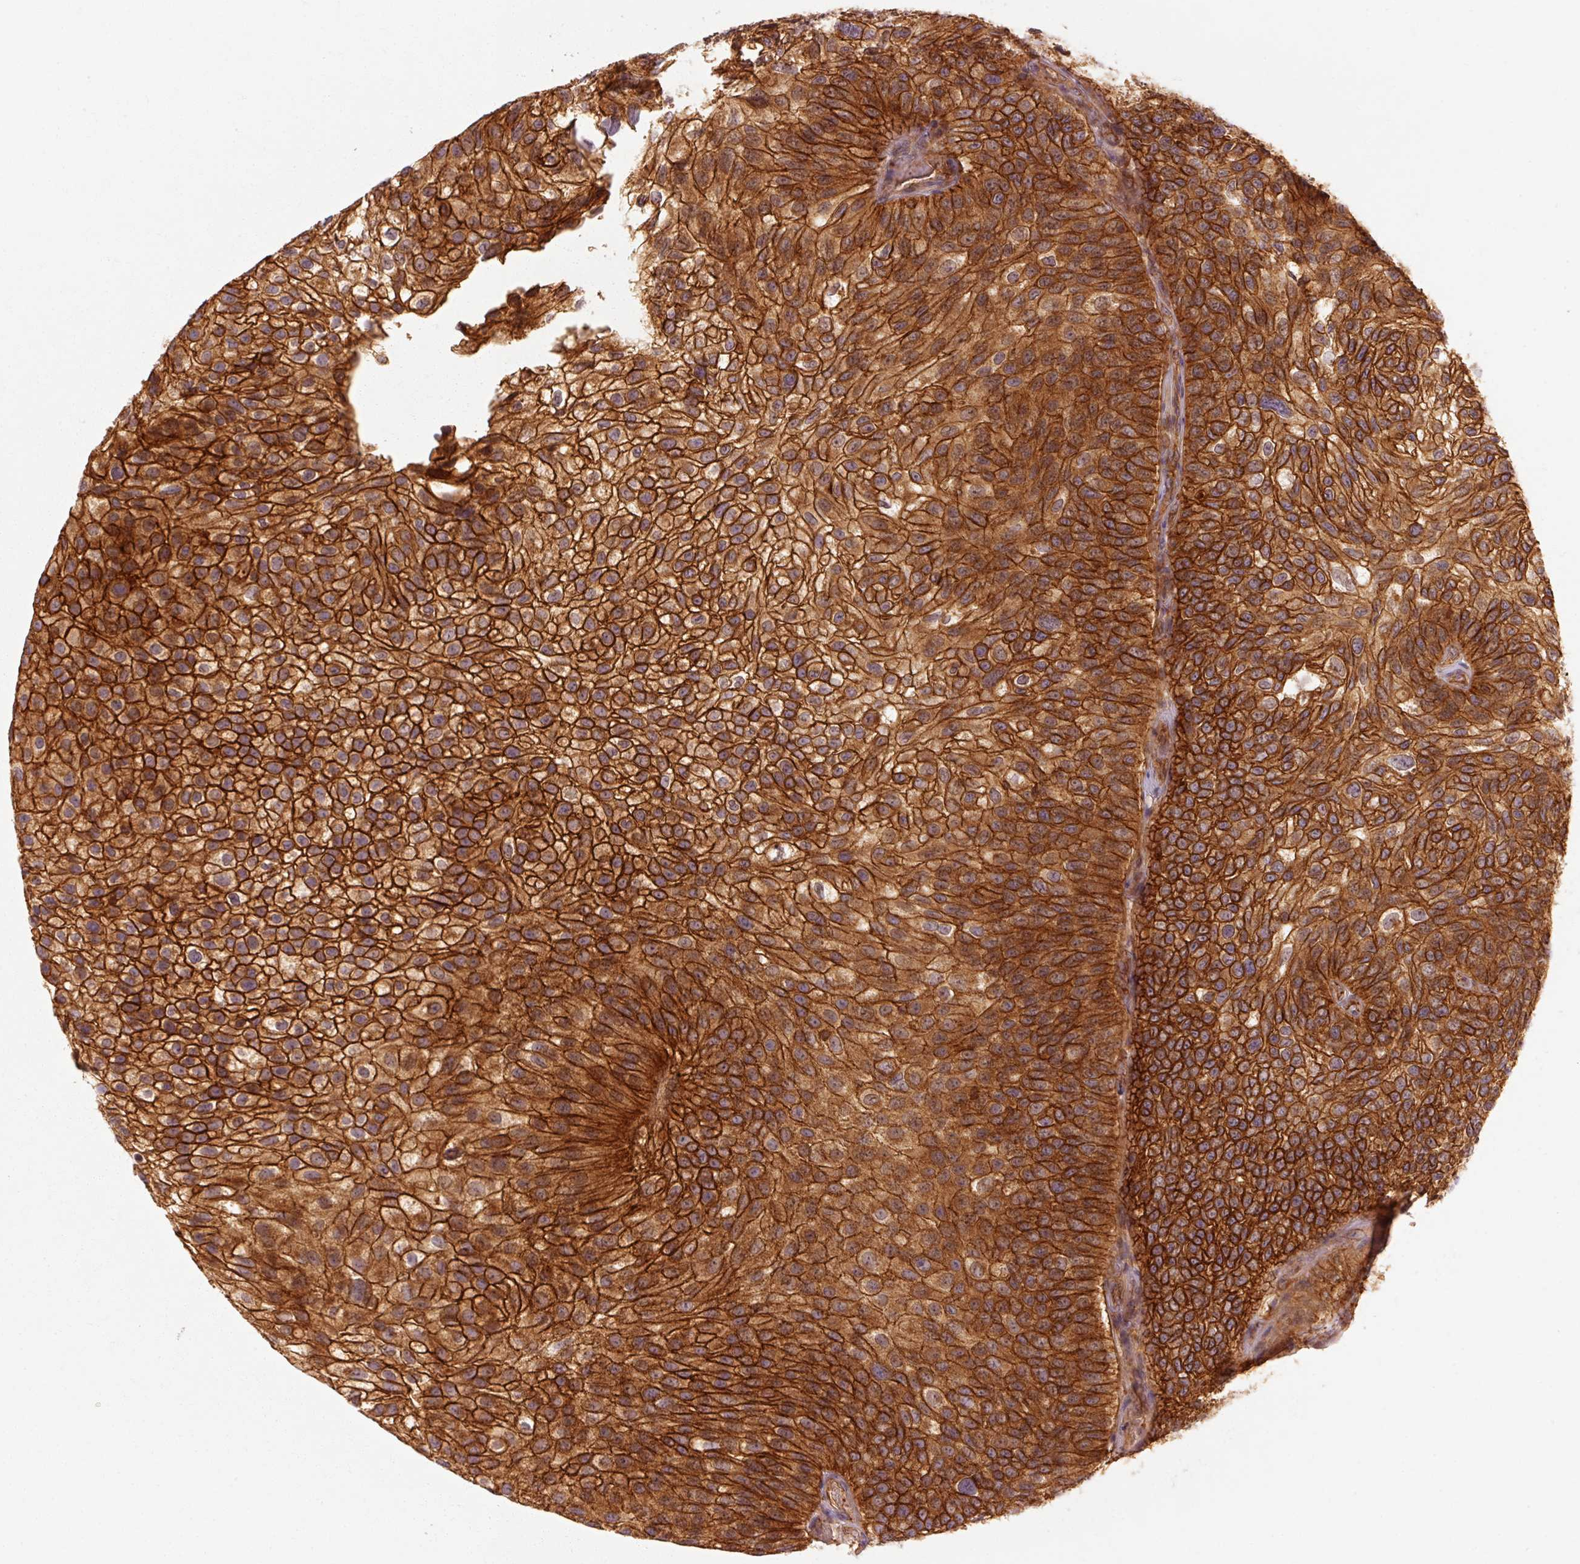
{"staining": {"intensity": "strong", "quantity": ">75%", "location": "cytoplasmic/membranous"}, "tissue": "urothelial cancer", "cell_type": "Tumor cells", "image_type": "cancer", "snomed": [{"axis": "morphology", "description": "Urothelial carcinoma, NOS"}, {"axis": "topography", "description": "Urinary bladder"}], "caption": "Transitional cell carcinoma stained for a protein exhibits strong cytoplasmic/membranous positivity in tumor cells. (Brightfield microscopy of DAB IHC at high magnification).", "gene": "CTNNA1", "patient": {"sex": "male", "age": 87}}